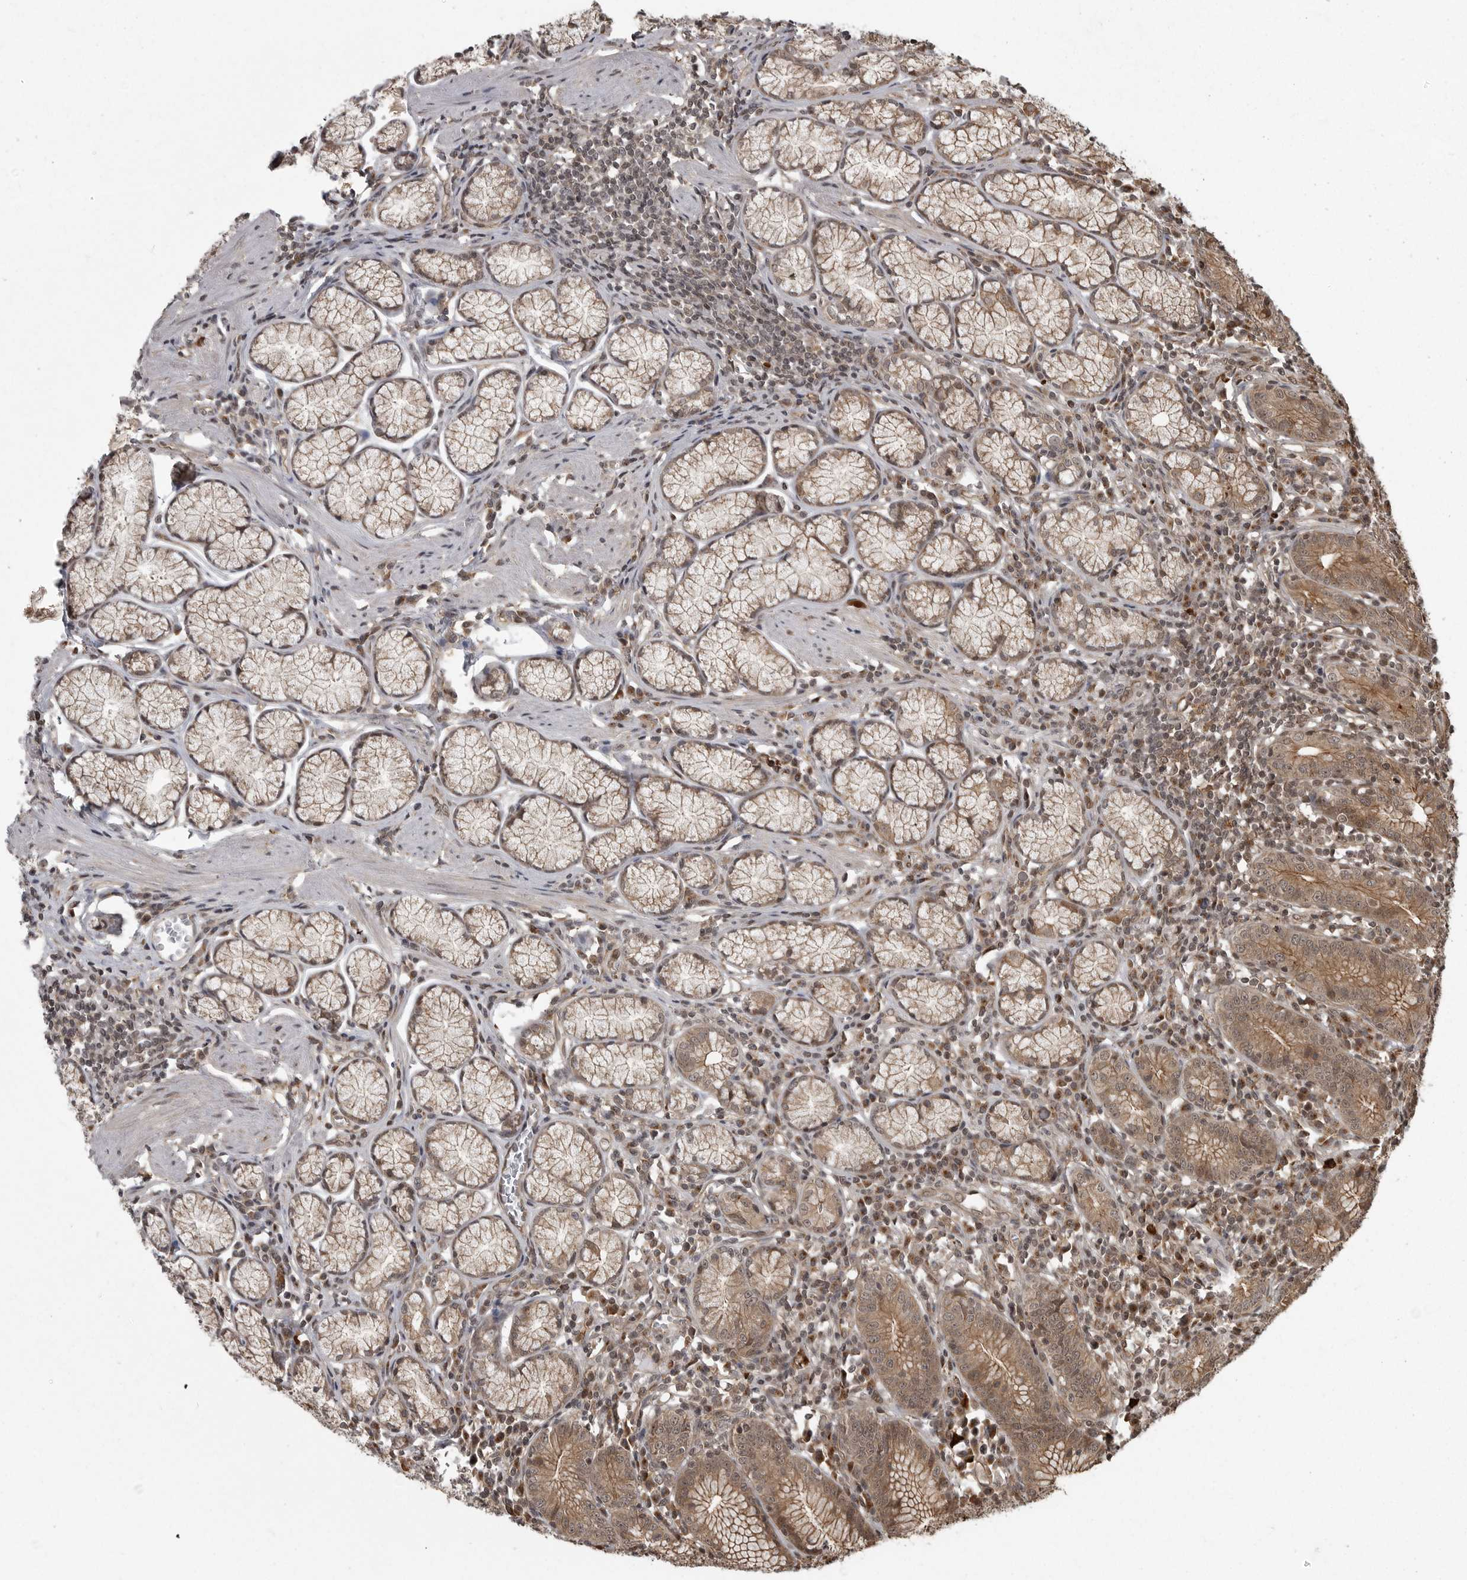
{"staining": {"intensity": "moderate", "quantity": ">75%", "location": "cytoplasmic/membranous"}, "tissue": "stomach", "cell_type": "Glandular cells", "image_type": "normal", "snomed": [{"axis": "morphology", "description": "Normal tissue, NOS"}, {"axis": "topography", "description": "Stomach"}], "caption": "IHC of unremarkable stomach demonstrates medium levels of moderate cytoplasmic/membranous expression in about >75% of glandular cells. (Brightfield microscopy of DAB IHC at high magnification).", "gene": "DNAJC8", "patient": {"sex": "male", "age": 55}}